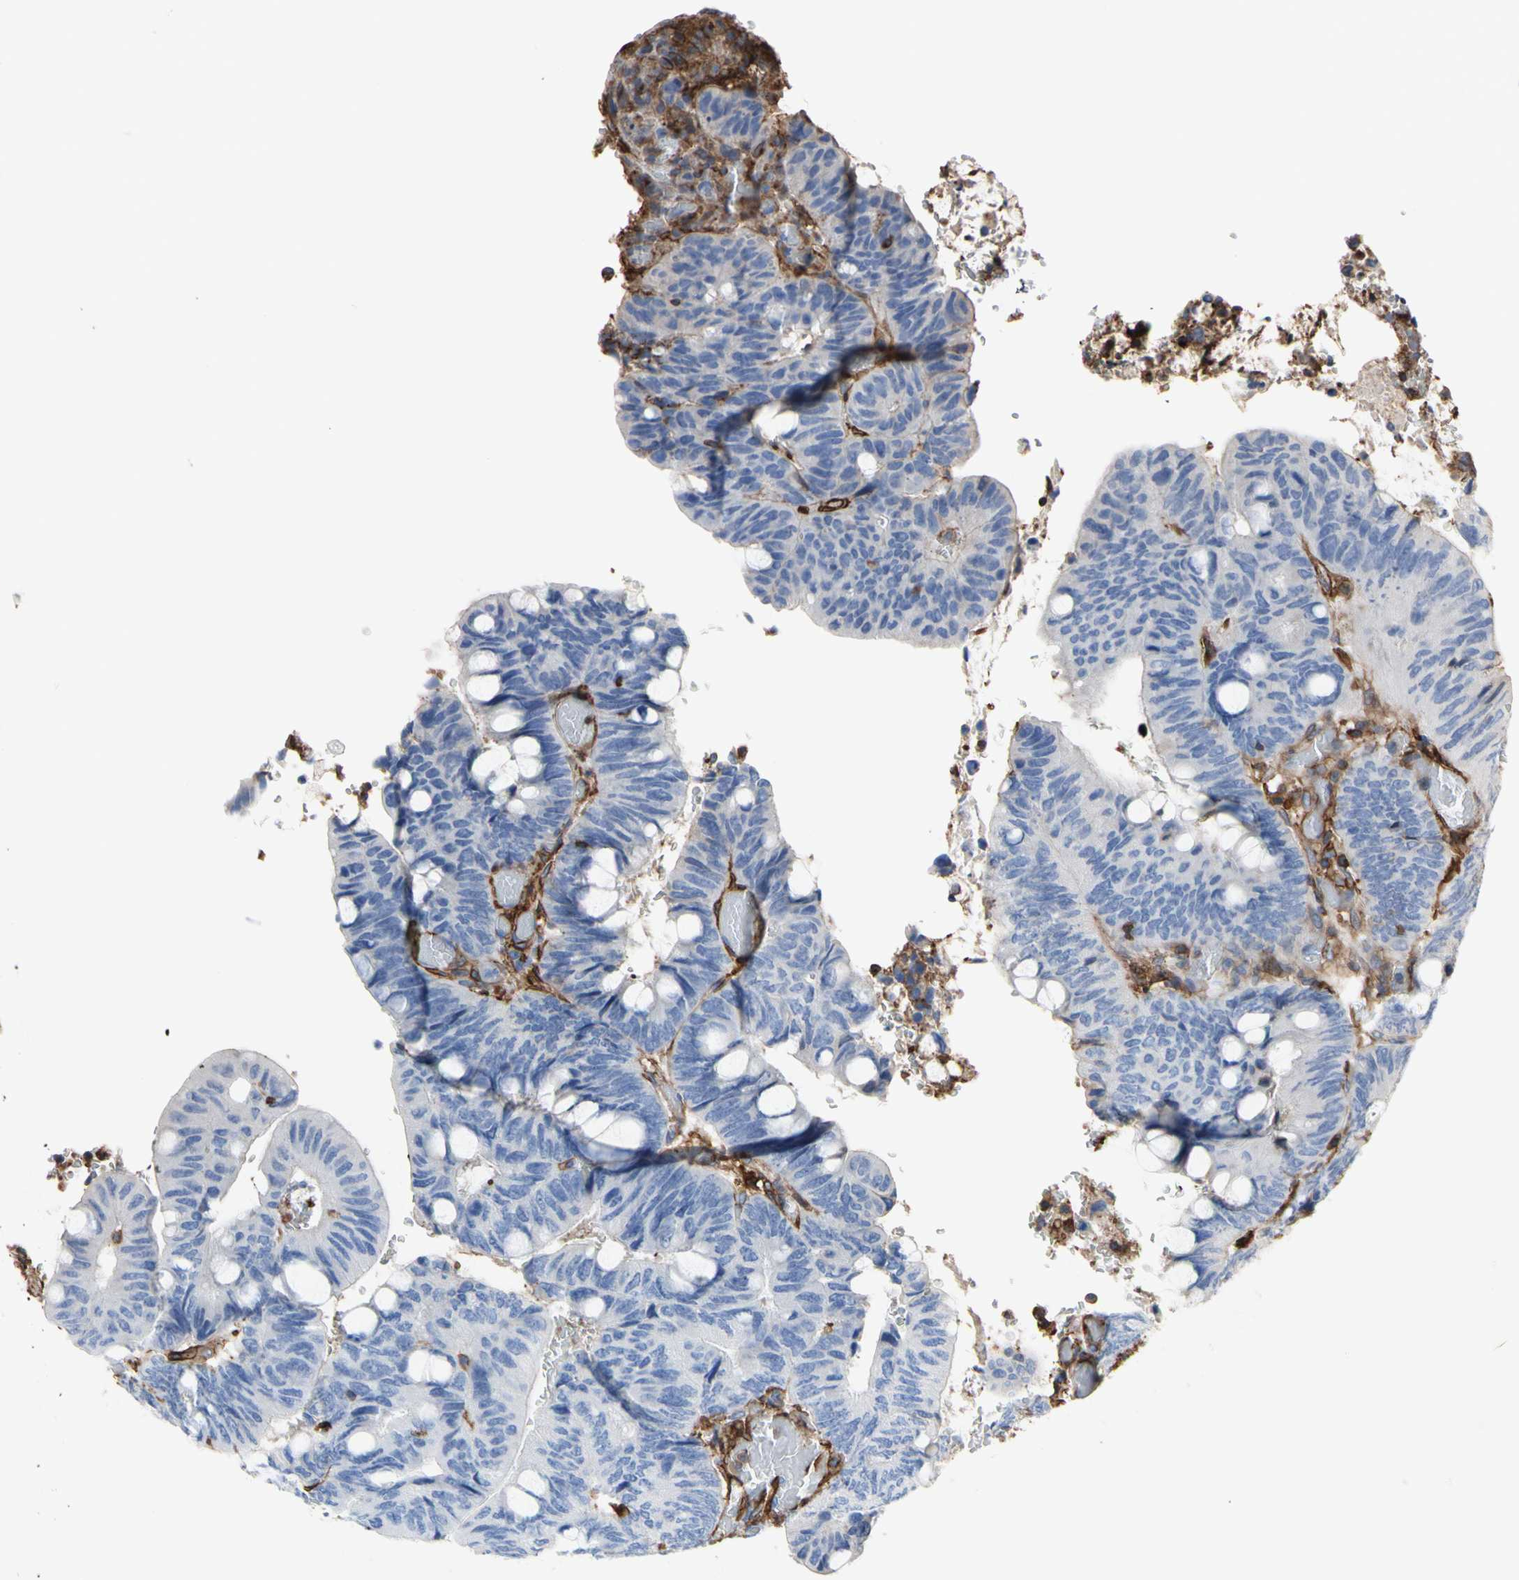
{"staining": {"intensity": "negative", "quantity": "none", "location": "none"}, "tissue": "colorectal cancer", "cell_type": "Tumor cells", "image_type": "cancer", "snomed": [{"axis": "morphology", "description": "Normal tissue, NOS"}, {"axis": "morphology", "description": "Adenocarcinoma, NOS"}, {"axis": "topography", "description": "Rectum"}, {"axis": "topography", "description": "Peripheral nerve tissue"}], "caption": "DAB (3,3'-diaminobenzidine) immunohistochemical staining of human colorectal cancer exhibits no significant staining in tumor cells.", "gene": "ANXA6", "patient": {"sex": "male", "age": 92}}